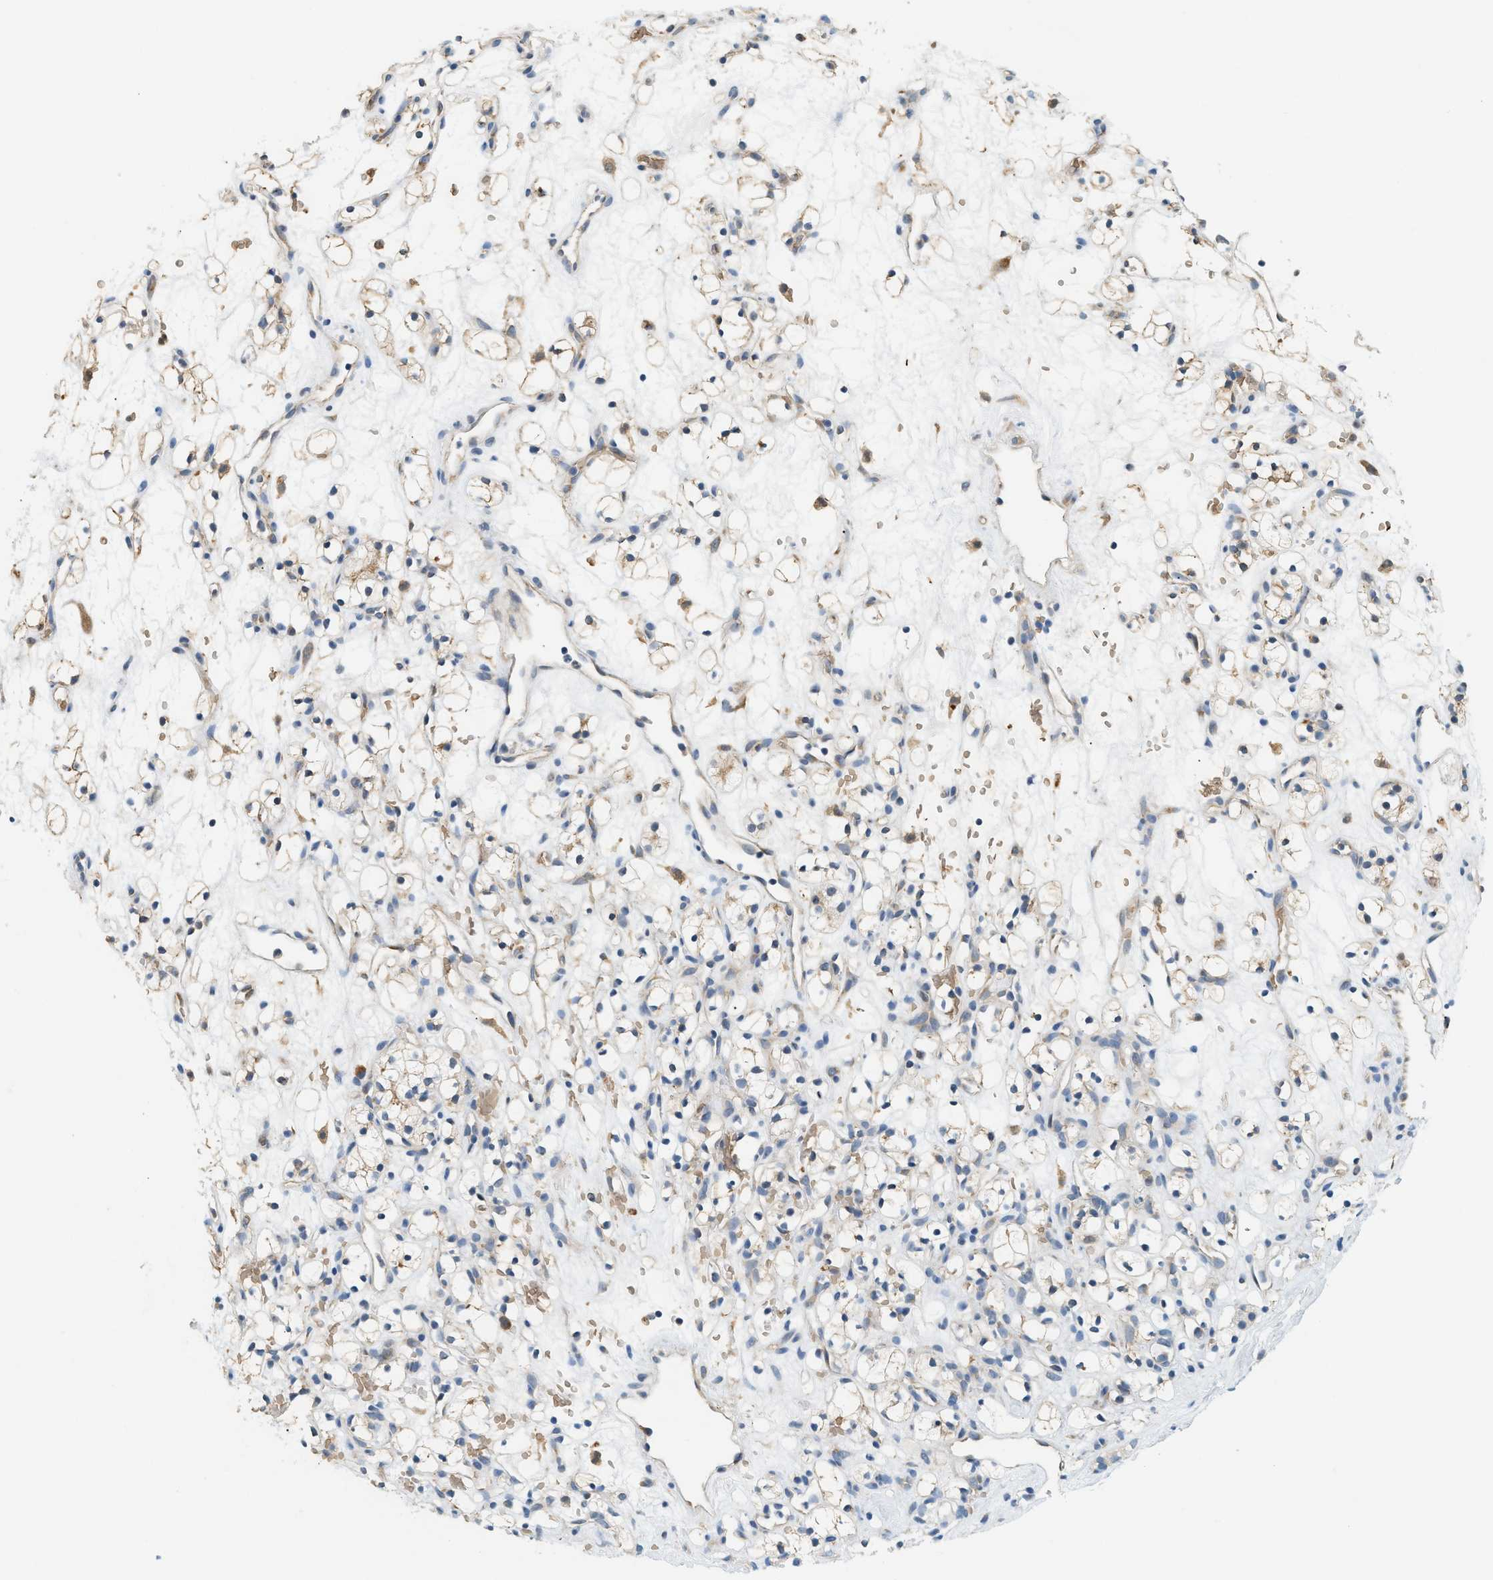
{"staining": {"intensity": "weak", "quantity": "25%-75%", "location": "cytoplasmic/membranous"}, "tissue": "renal cancer", "cell_type": "Tumor cells", "image_type": "cancer", "snomed": [{"axis": "morphology", "description": "Adenocarcinoma, NOS"}, {"axis": "topography", "description": "Kidney"}], "caption": "Weak cytoplasmic/membranous expression is seen in about 25%-75% of tumor cells in renal cancer (adenocarcinoma). The protein is stained brown, and the nuclei are stained in blue (DAB IHC with brightfield microscopy, high magnification).", "gene": "CYTH2", "patient": {"sex": "female", "age": 60}}